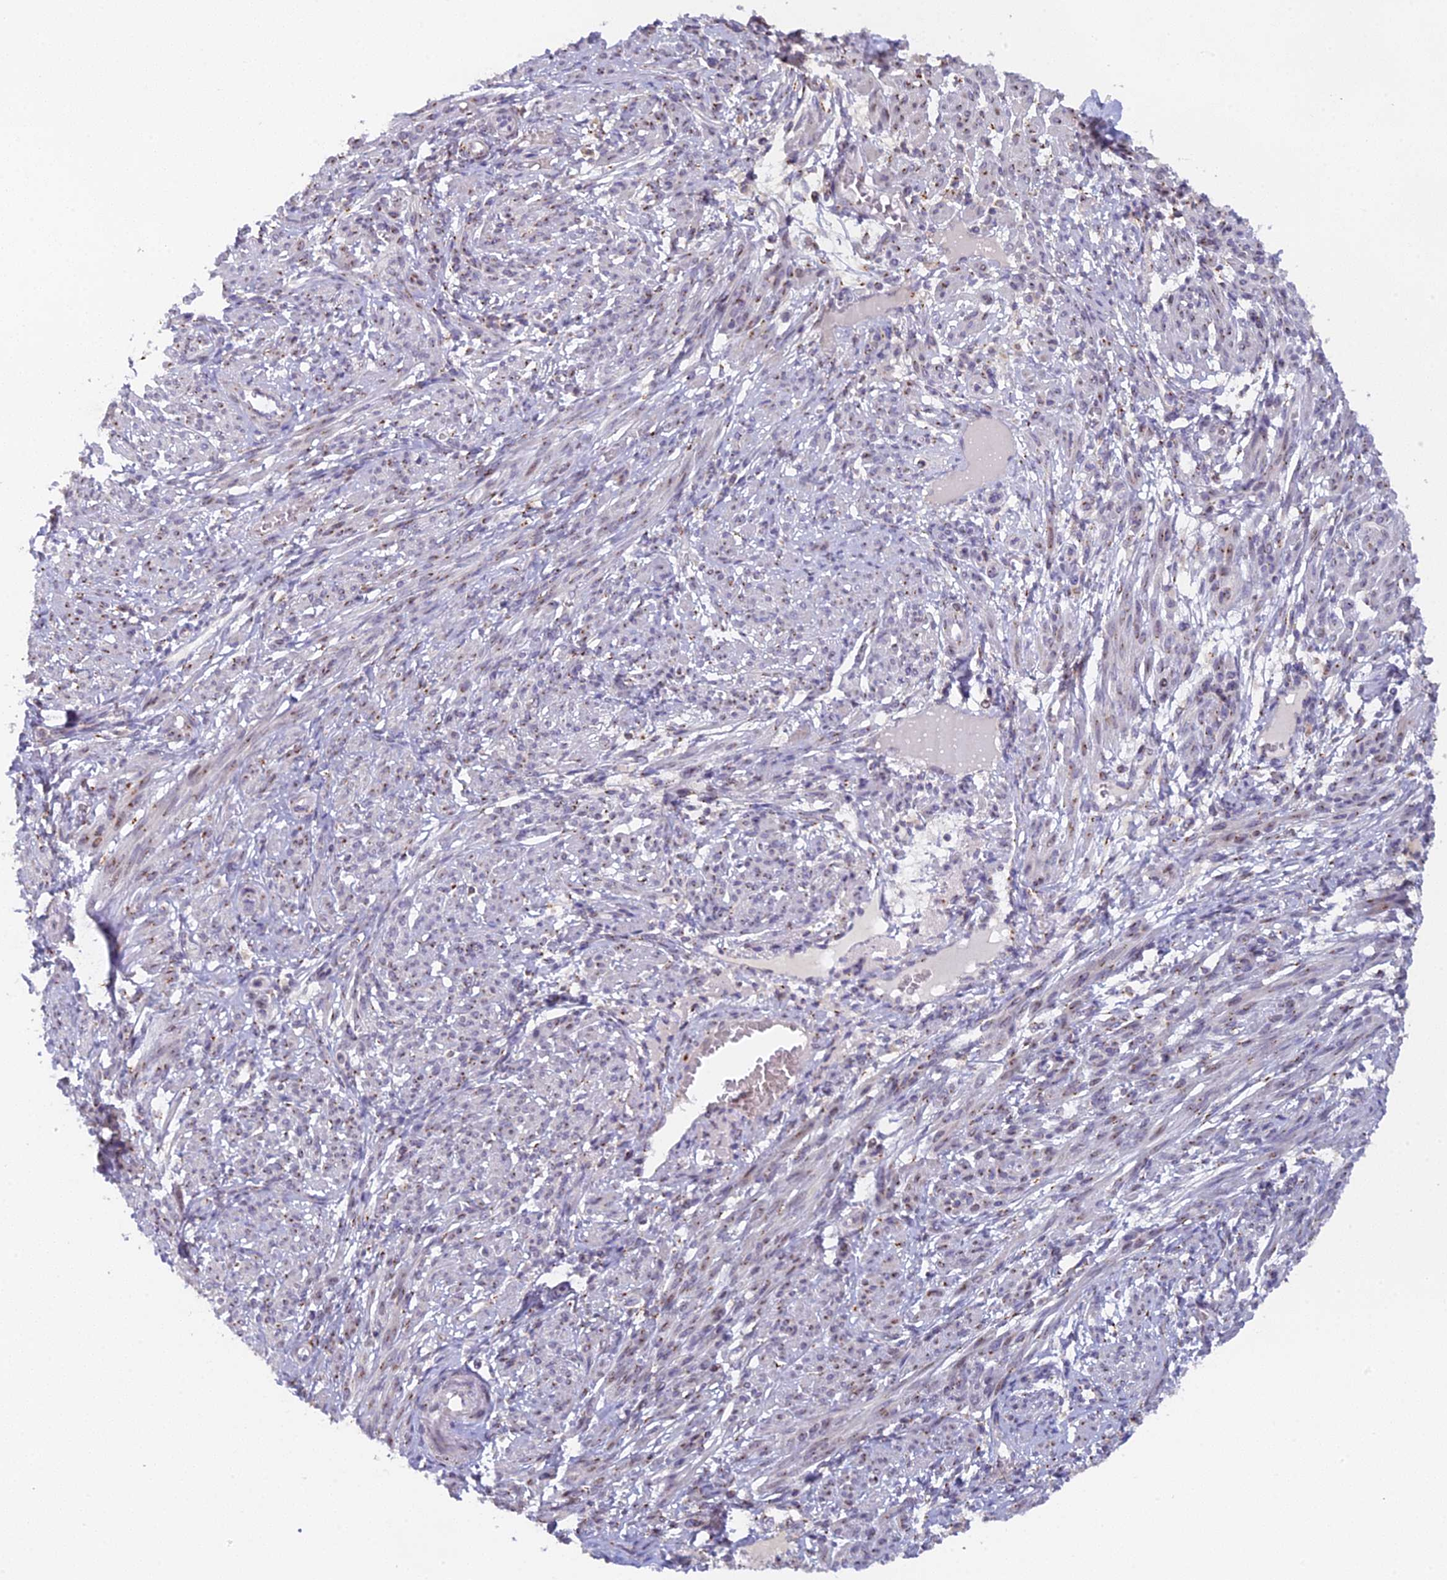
{"staining": {"intensity": "weak", "quantity": "25%-75%", "location": "cytoplasmic/membranous"}, "tissue": "smooth muscle", "cell_type": "Smooth muscle cells", "image_type": "normal", "snomed": [{"axis": "morphology", "description": "Normal tissue, NOS"}, {"axis": "topography", "description": "Smooth muscle"}], "caption": "Unremarkable smooth muscle exhibits weak cytoplasmic/membranous staining in approximately 25%-75% of smooth muscle cells, visualized by immunohistochemistry. Immunohistochemistry stains the protein of interest in brown and the nuclei are stained blue.", "gene": "SNX17", "patient": {"sex": "female", "age": 39}}